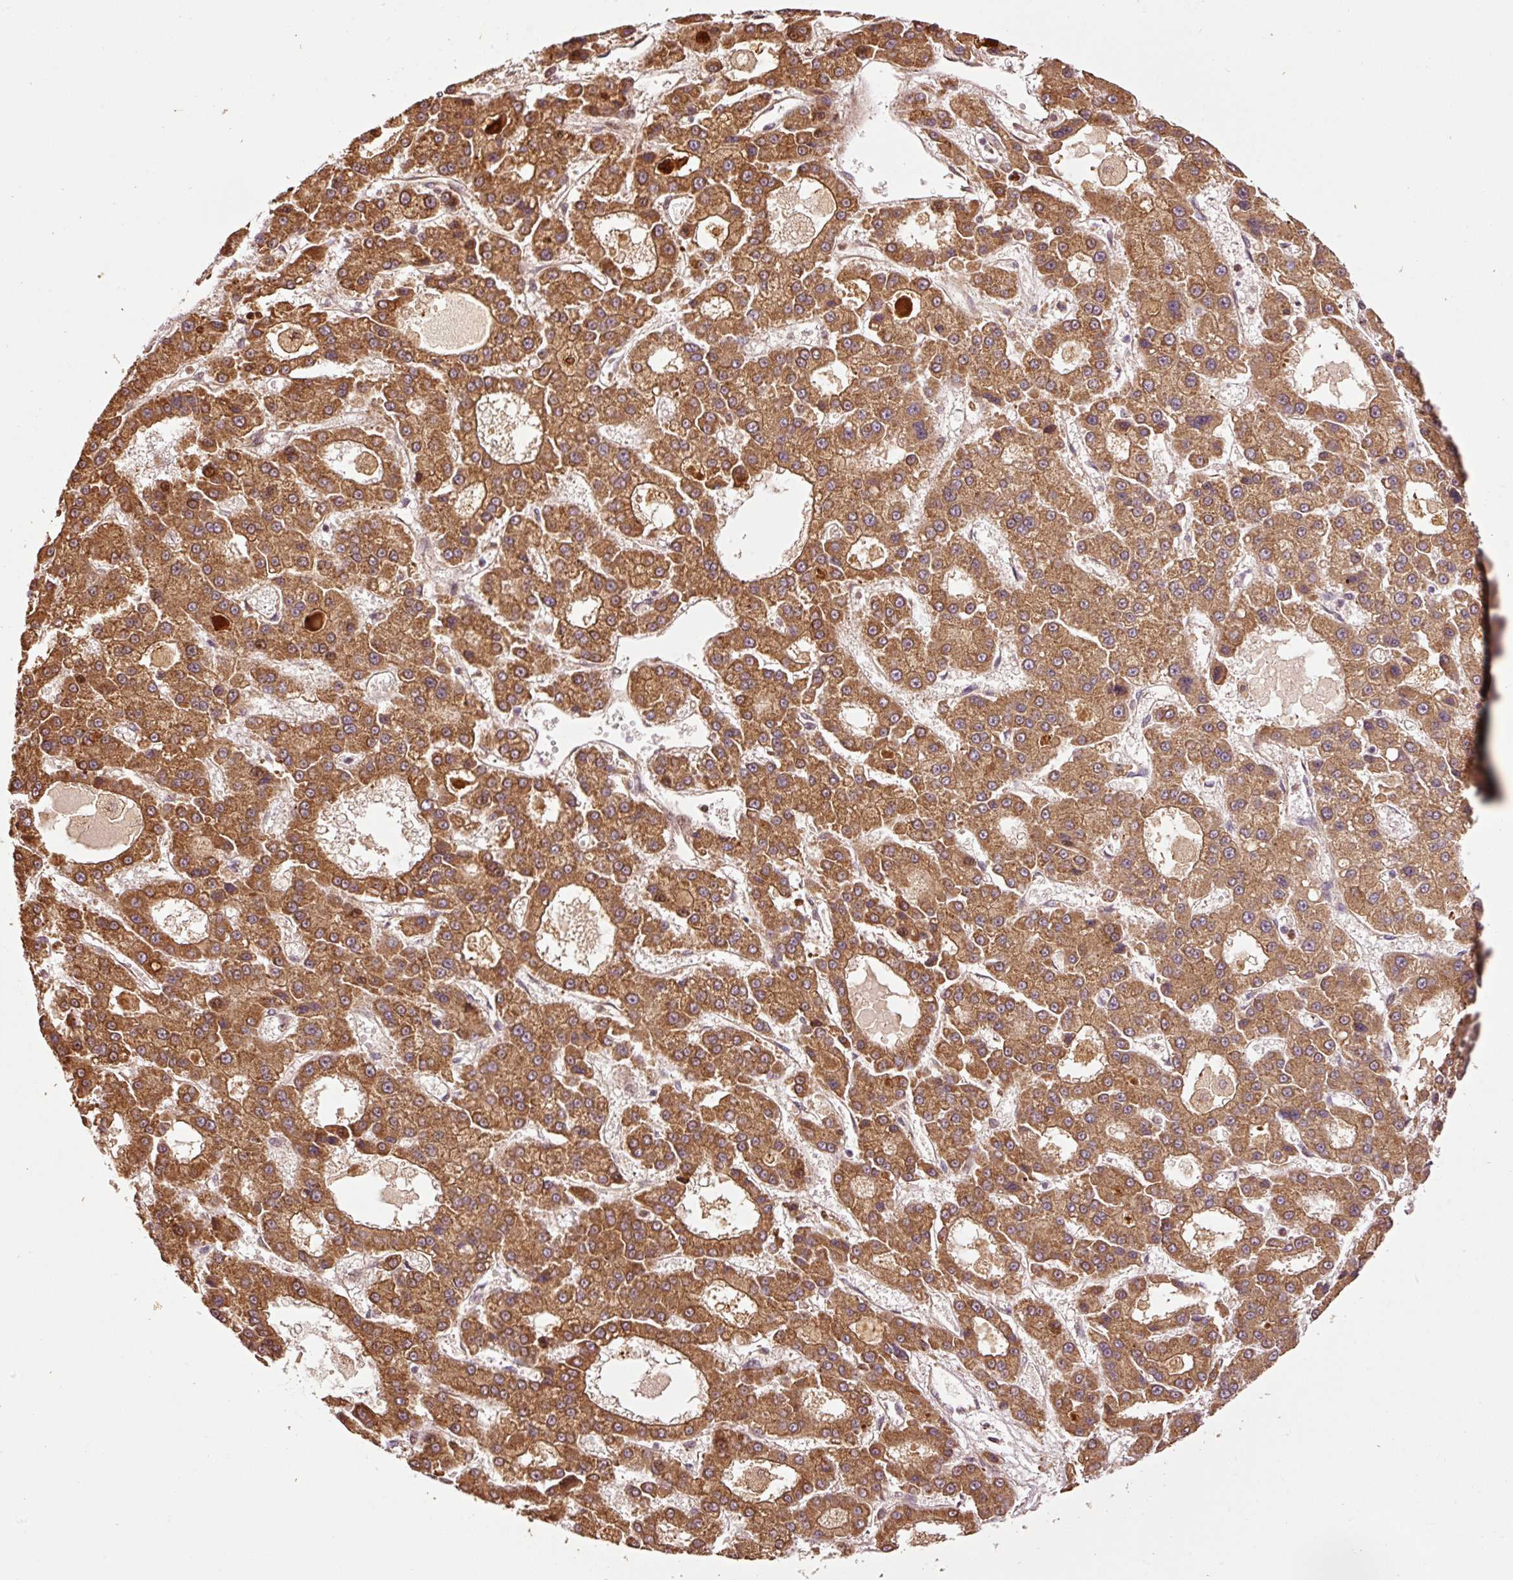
{"staining": {"intensity": "strong", "quantity": ">75%", "location": "cytoplasmic/membranous"}, "tissue": "liver cancer", "cell_type": "Tumor cells", "image_type": "cancer", "snomed": [{"axis": "morphology", "description": "Carcinoma, Hepatocellular, NOS"}, {"axis": "topography", "description": "Liver"}], "caption": "A high-resolution micrograph shows immunohistochemistry staining of liver cancer, which exhibits strong cytoplasmic/membranous staining in approximately >75% of tumor cells. Immunohistochemistry (ihc) stains the protein of interest in brown and the nuclei are stained blue.", "gene": "OXER1", "patient": {"sex": "male", "age": 70}}